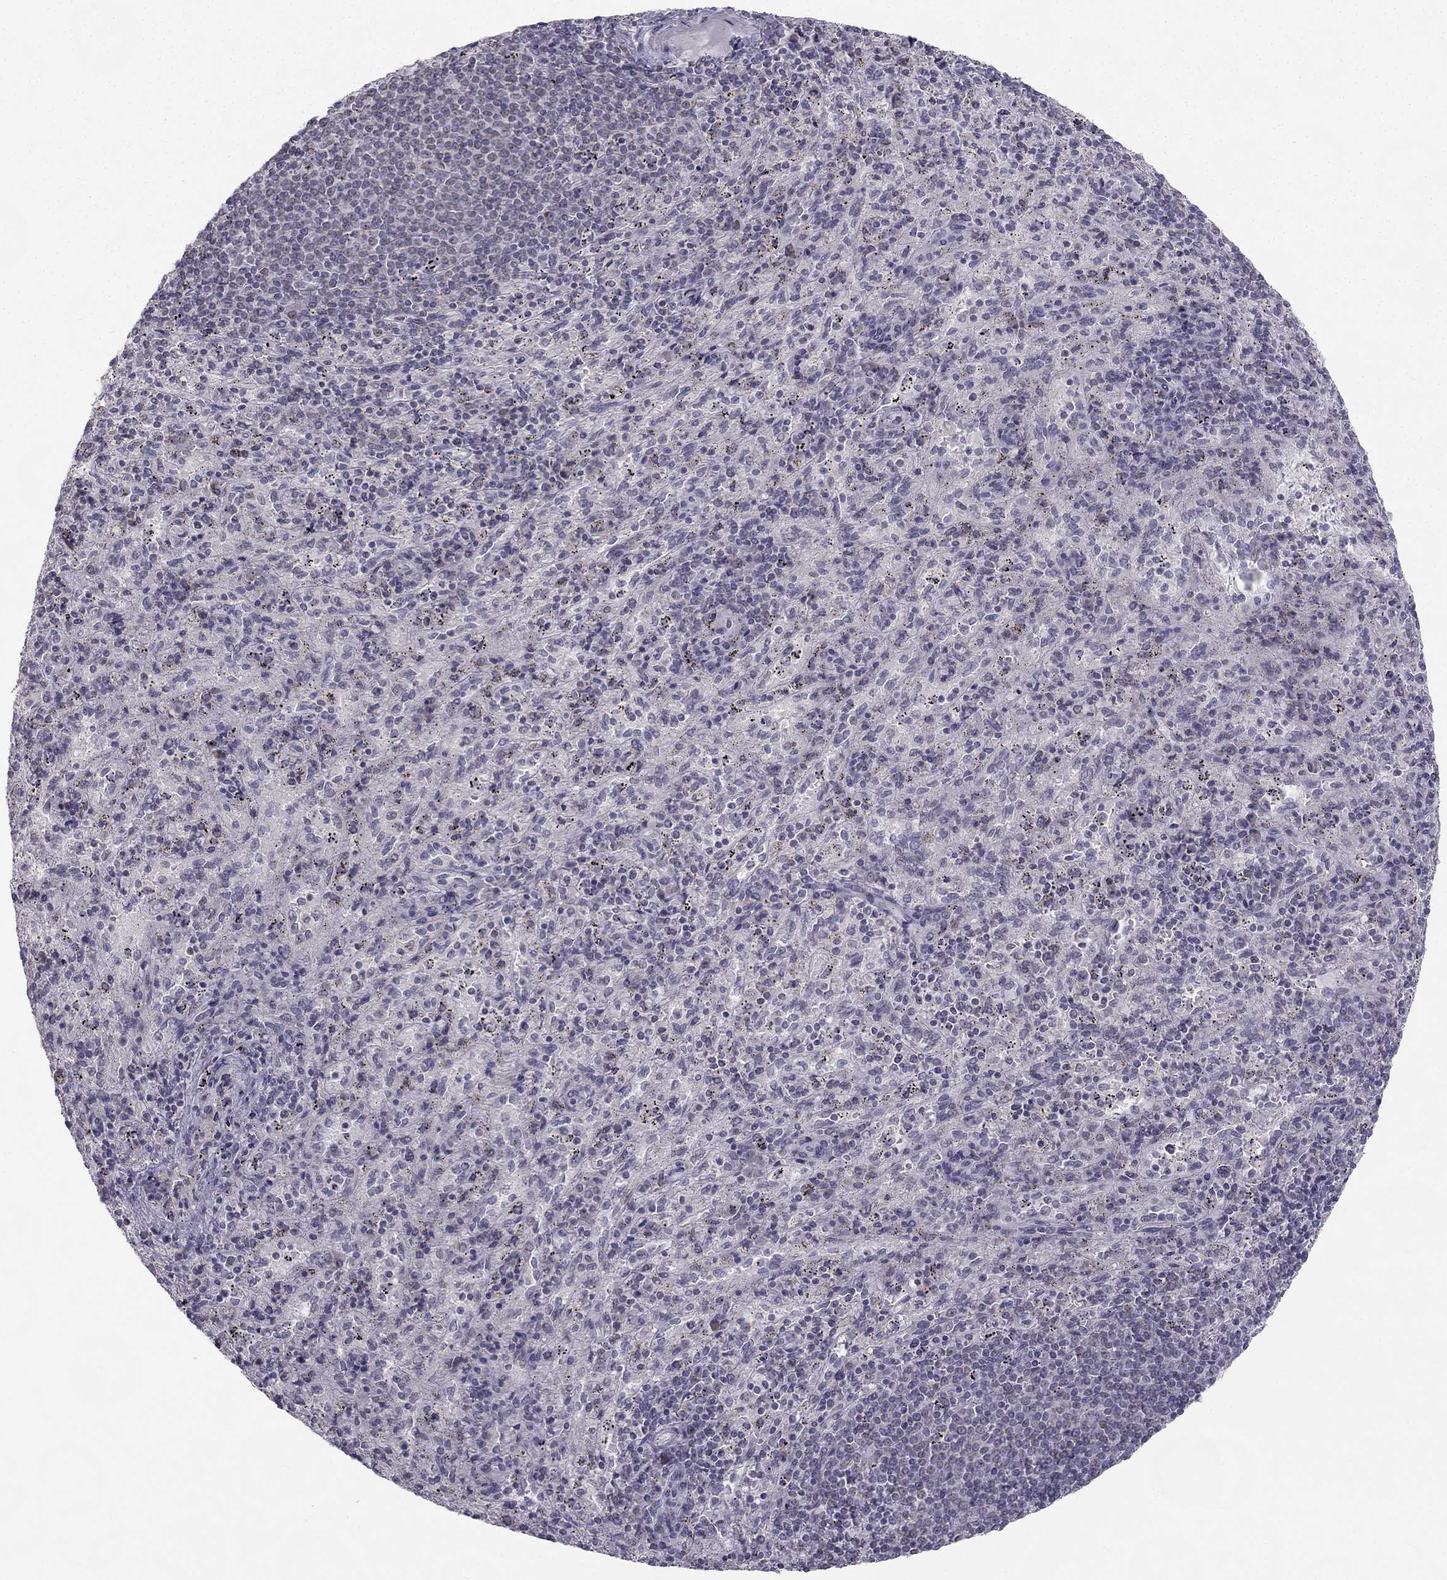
{"staining": {"intensity": "negative", "quantity": "none", "location": "none"}, "tissue": "spleen", "cell_type": "Cells in red pulp", "image_type": "normal", "snomed": [{"axis": "morphology", "description": "Normal tissue, NOS"}, {"axis": "topography", "description": "Spleen"}], "caption": "This histopathology image is of benign spleen stained with immunohistochemistry (IHC) to label a protein in brown with the nuclei are counter-stained blue. There is no positivity in cells in red pulp. Brightfield microscopy of immunohistochemistry (IHC) stained with DAB (3,3'-diaminobenzidine) (brown) and hematoxylin (blue), captured at high magnification.", "gene": "C5orf49", "patient": {"sex": "male", "age": 57}}